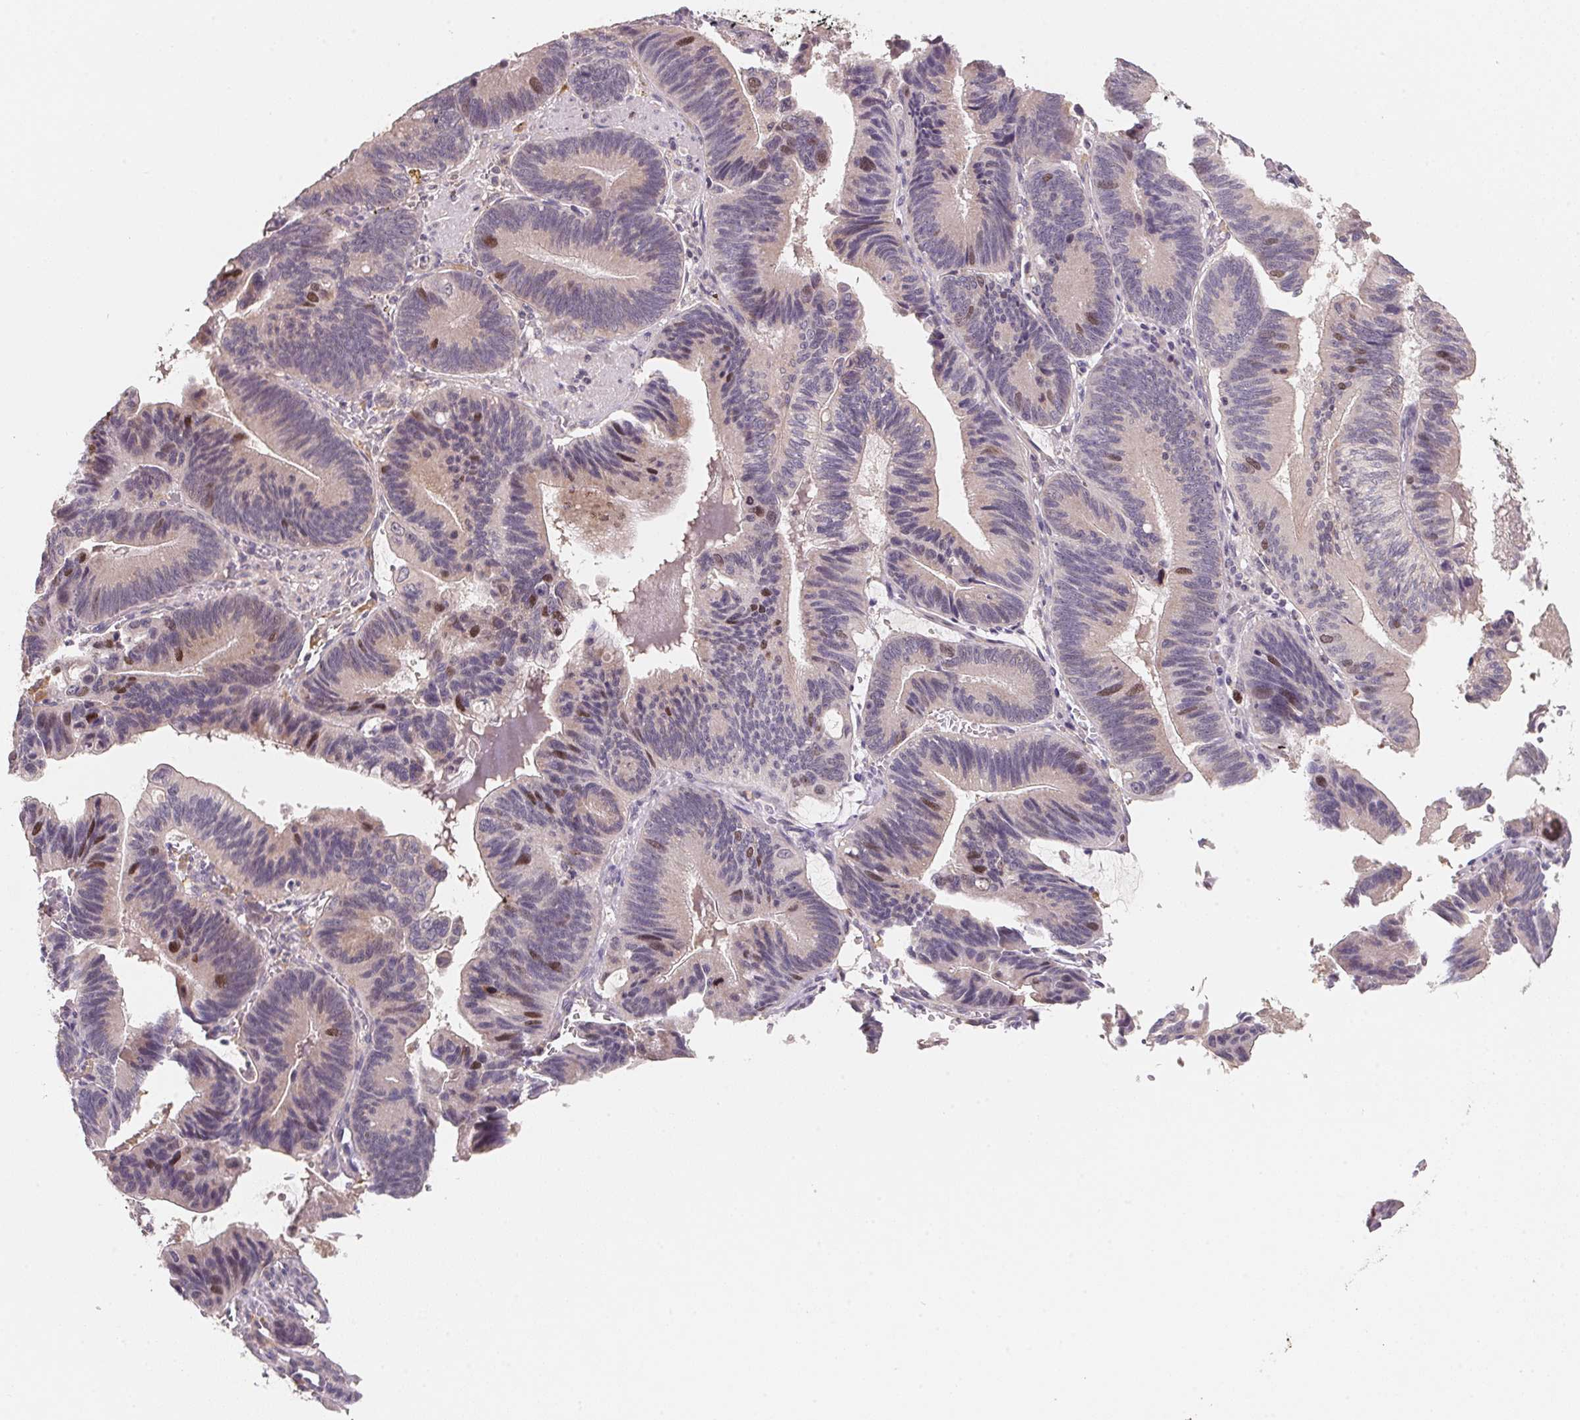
{"staining": {"intensity": "moderate", "quantity": "<25%", "location": "nuclear"}, "tissue": "pancreatic cancer", "cell_type": "Tumor cells", "image_type": "cancer", "snomed": [{"axis": "morphology", "description": "Adenocarcinoma, NOS"}, {"axis": "topography", "description": "Pancreas"}], "caption": "The histopathology image reveals a brown stain indicating the presence of a protein in the nuclear of tumor cells in pancreatic adenocarcinoma. (IHC, brightfield microscopy, high magnification).", "gene": "KIFC1", "patient": {"sex": "male", "age": 82}}